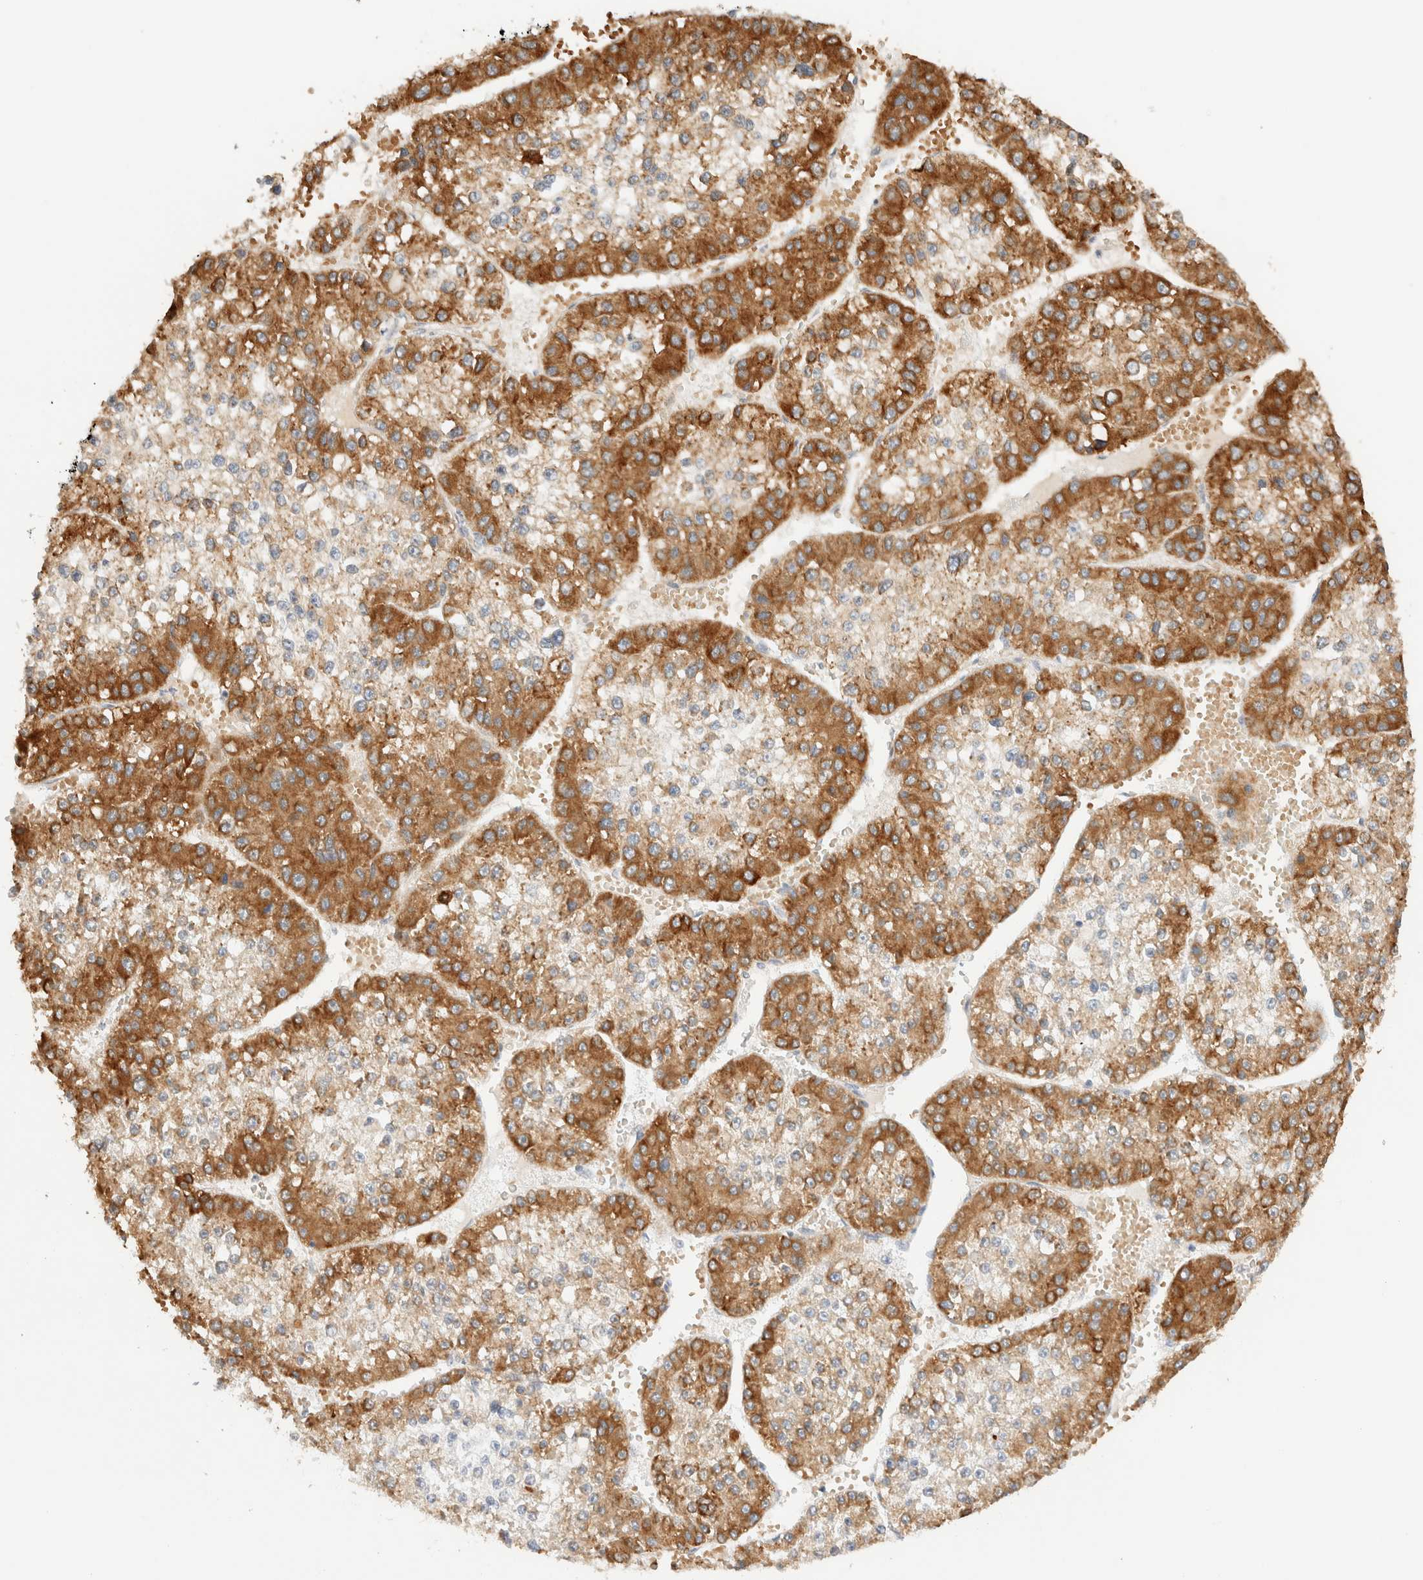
{"staining": {"intensity": "moderate", "quantity": ">75%", "location": "cytoplasmic/membranous"}, "tissue": "liver cancer", "cell_type": "Tumor cells", "image_type": "cancer", "snomed": [{"axis": "morphology", "description": "Carcinoma, Hepatocellular, NOS"}, {"axis": "topography", "description": "Liver"}], "caption": "Liver cancer (hepatocellular carcinoma) tissue displays moderate cytoplasmic/membranous staining in about >75% of tumor cells, visualized by immunohistochemistry. (Brightfield microscopy of DAB IHC at high magnification).", "gene": "SYVN1", "patient": {"sex": "female", "age": 73}}